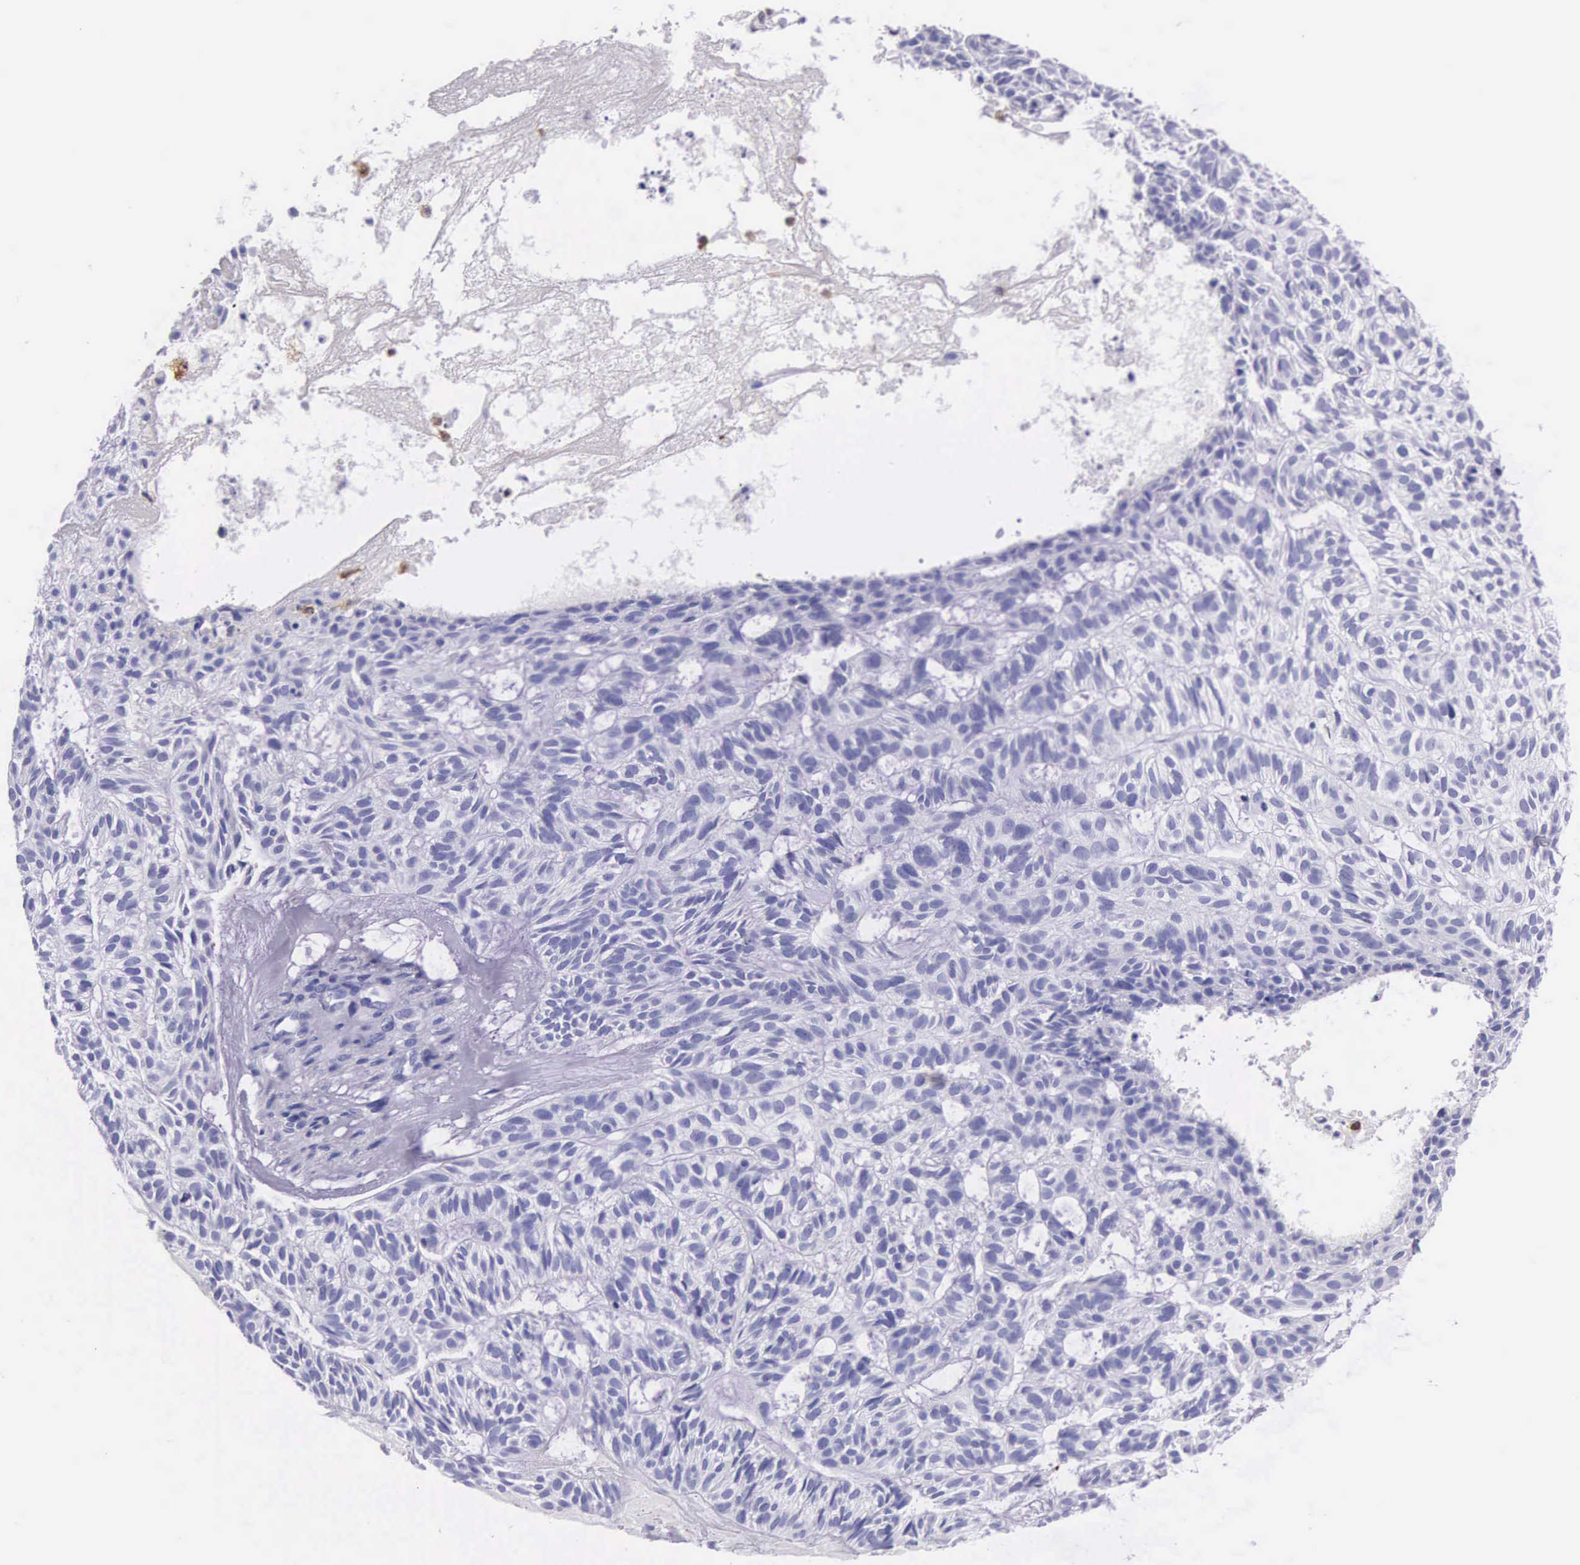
{"staining": {"intensity": "negative", "quantity": "none", "location": "none"}, "tissue": "skin cancer", "cell_type": "Tumor cells", "image_type": "cancer", "snomed": [{"axis": "morphology", "description": "Basal cell carcinoma"}, {"axis": "topography", "description": "Skin"}], "caption": "An immunohistochemistry image of skin cancer (basal cell carcinoma) is shown. There is no staining in tumor cells of skin cancer (basal cell carcinoma).", "gene": "FCN1", "patient": {"sex": "male", "age": 75}}